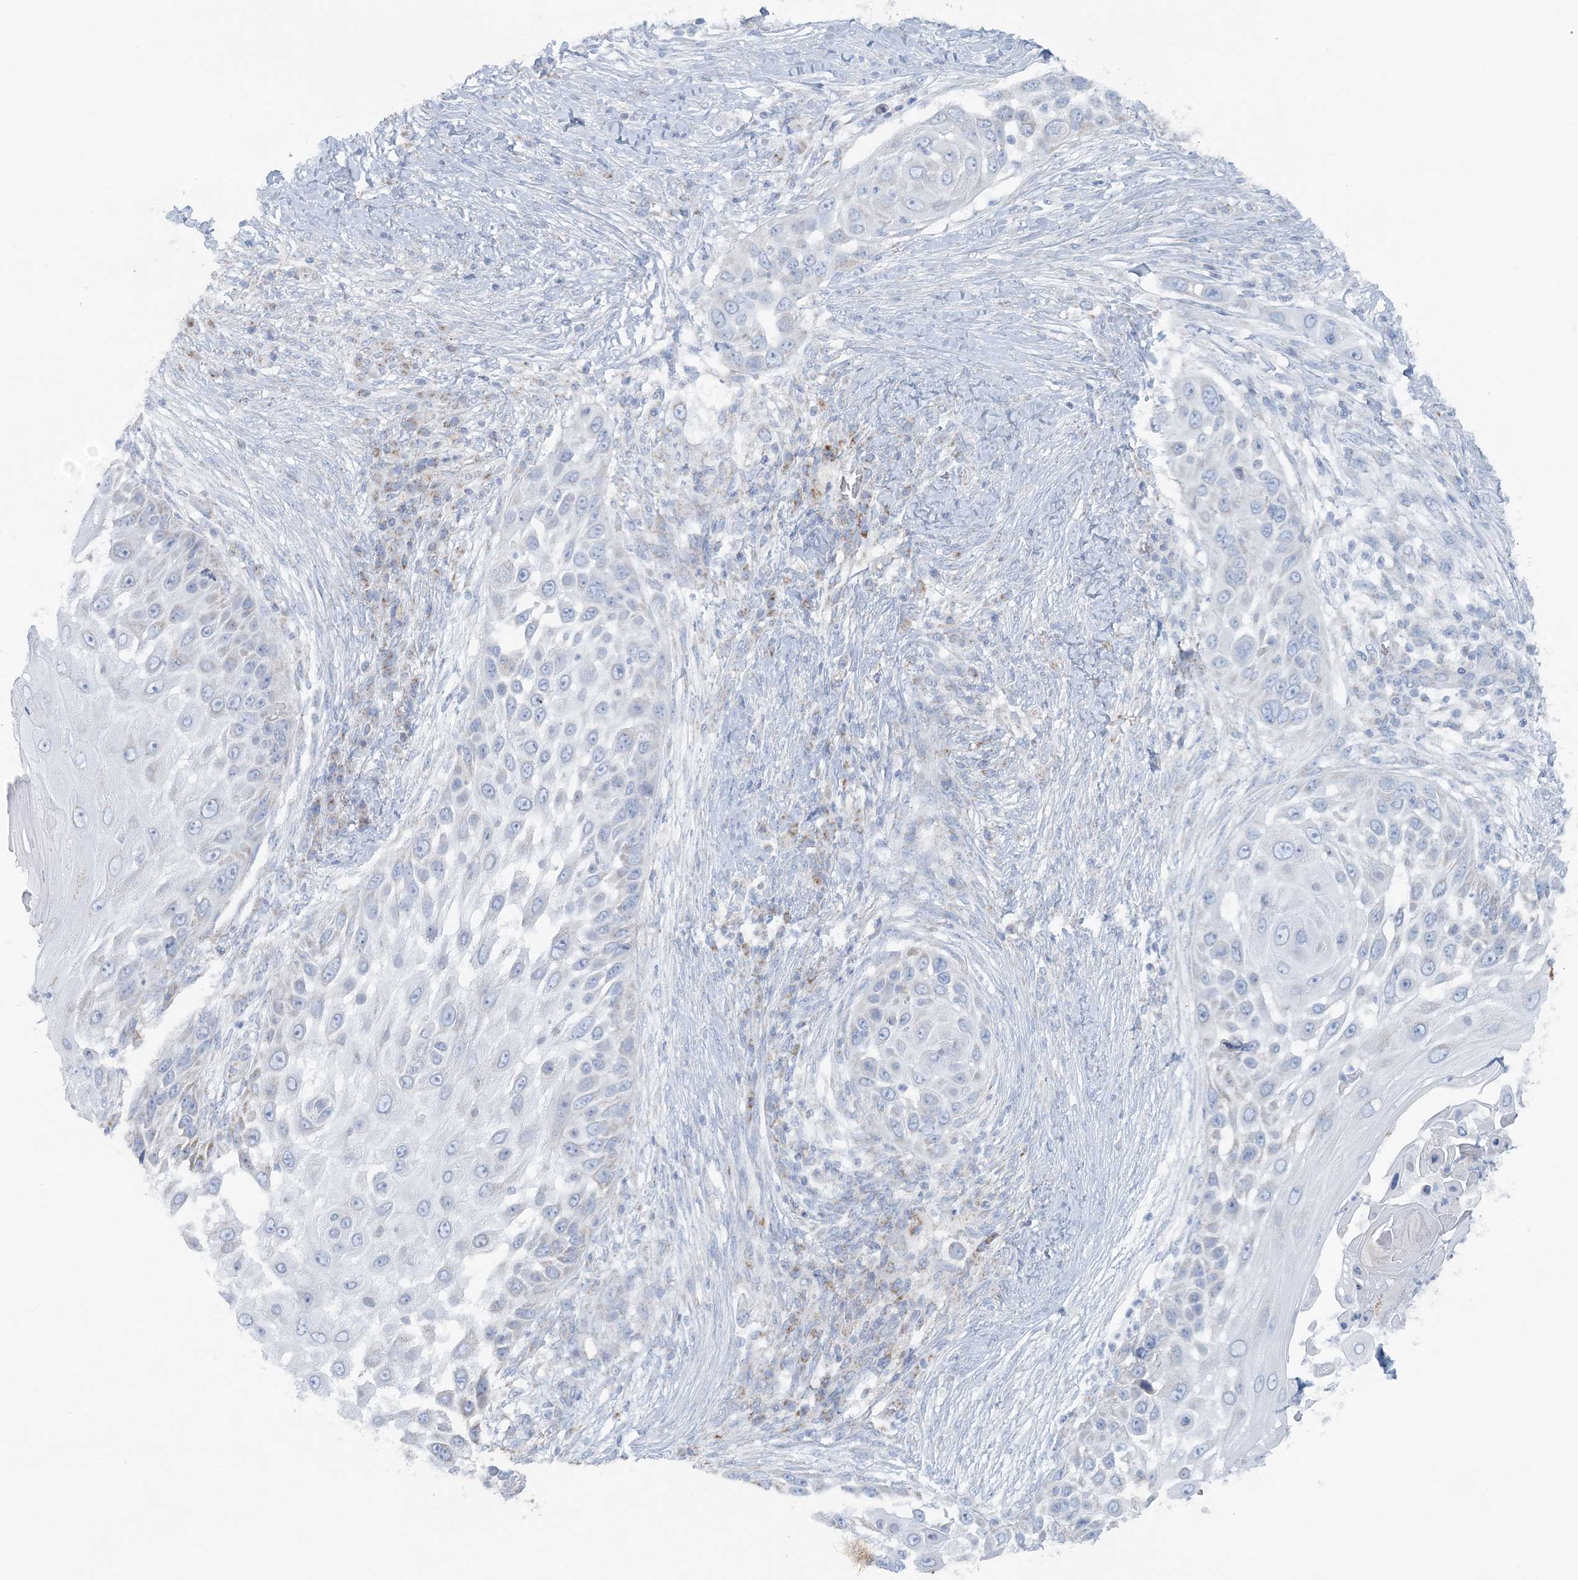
{"staining": {"intensity": "moderate", "quantity": "<25%", "location": "cytoplasmic/membranous"}, "tissue": "skin cancer", "cell_type": "Tumor cells", "image_type": "cancer", "snomed": [{"axis": "morphology", "description": "Squamous cell carcinoma, NOS"}, {"axis": "topography", "description": "Skin"}], "caption": "A brown stain labels moderate cytoplasmic/membranous positivity of a protein in squamous cell carcinoma (skin) tumor cells.", "gene": "PCCB", "patient": {"sex": "female", "age": 44}}